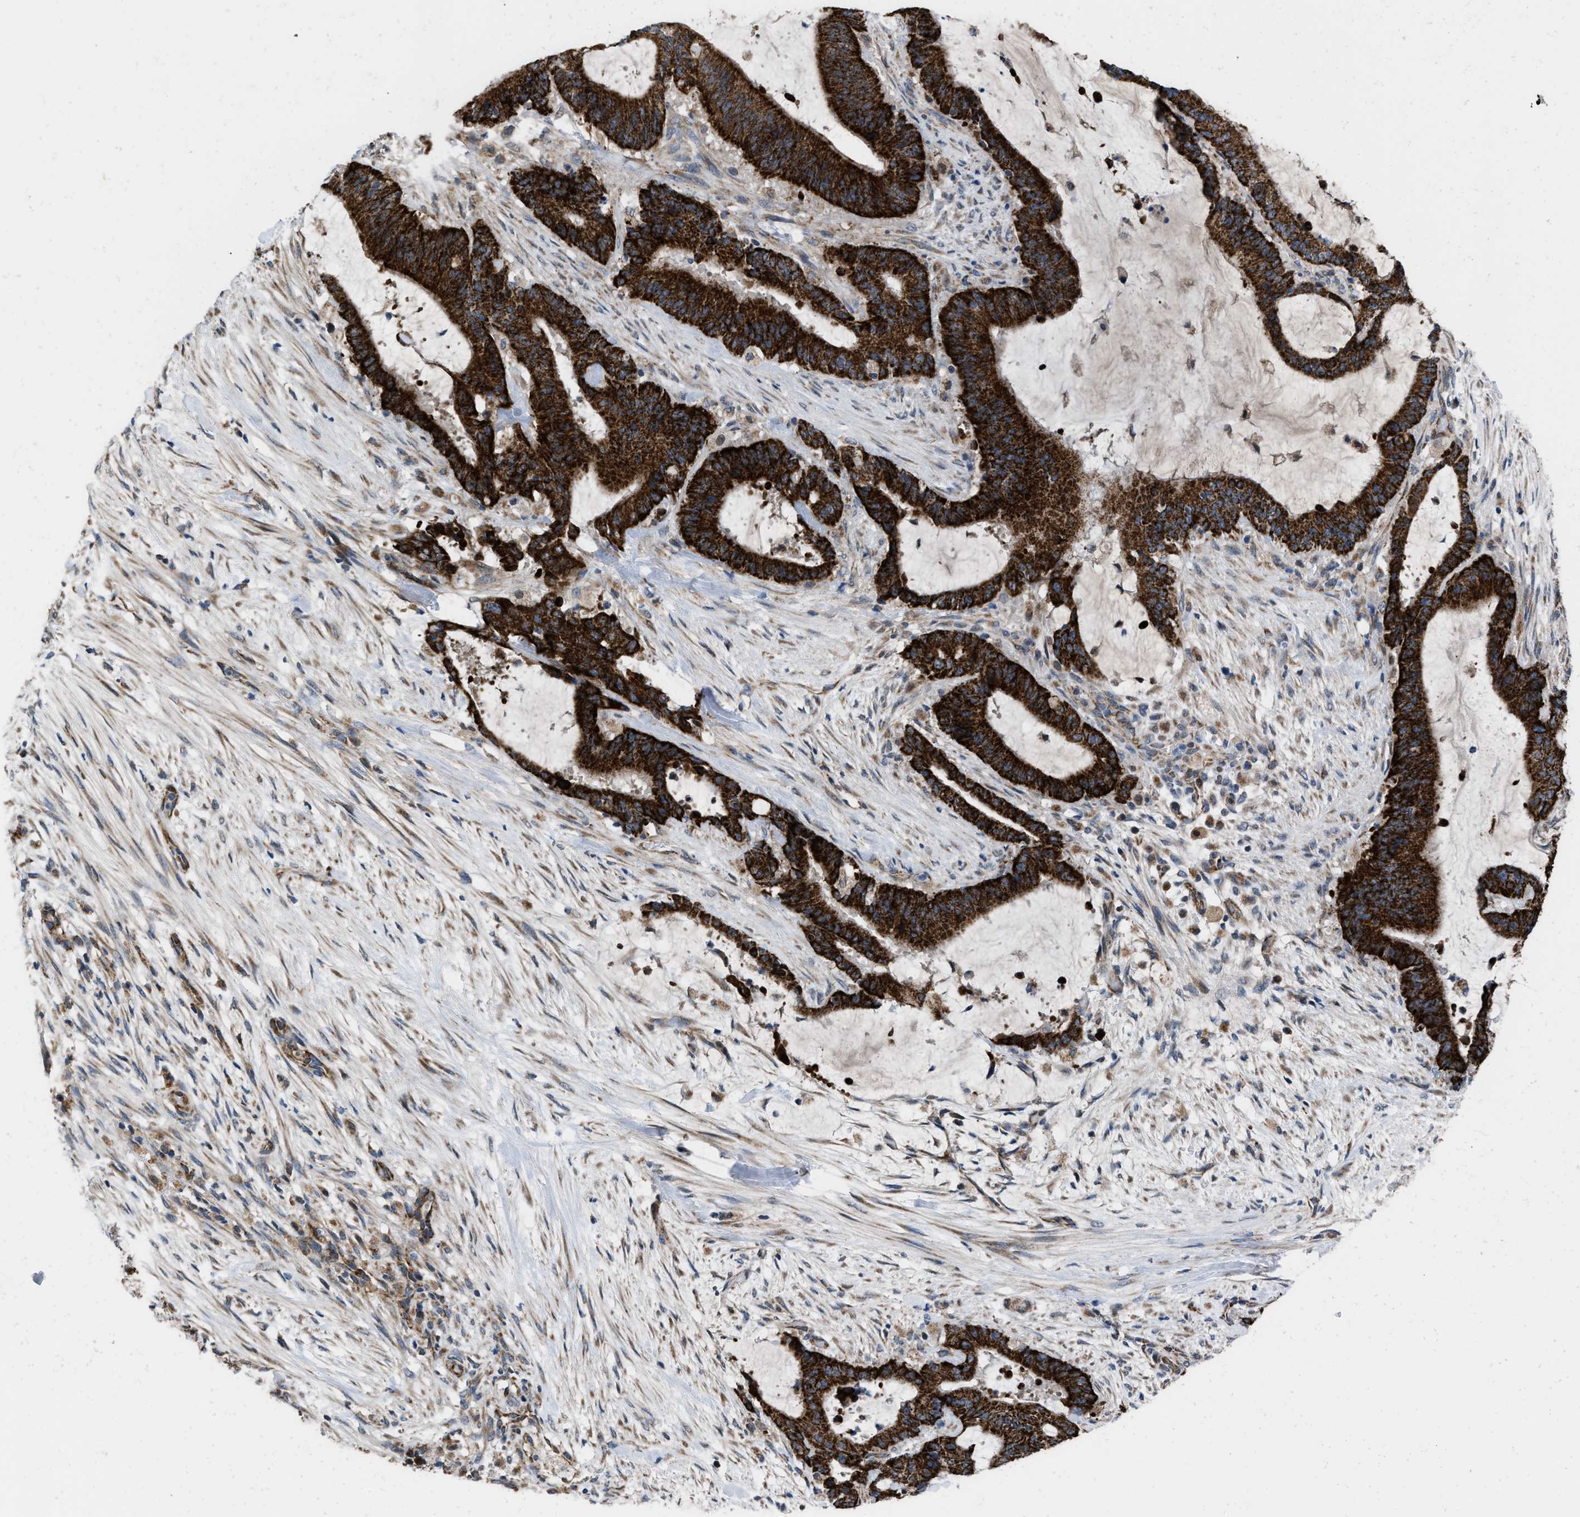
{"staining": {"intensity": "strong", "quantity": ">75%", "location": "cytoplasmic/membranous"}, "tissue": "liver cancer", "cell_type": "Tumor cells", "image_type": "cancer", "snomed": [{"axis": "morphology", "description": "Normal tissue, NOS"}, {"axis": "morphology", "description": "Cholangiocarcinoma"}, {"axis": "topography", "description": "Liver"}, {"axis": "topography", "description": "Peripheral nerve tissue"}], "caption": "Immunohistochemistry photomicrograph of neoplastic tissue: cholangiocarcinoma (liver) stained using immunohistochemistry displays high levels of strong protein expression localized specifically in the cytoplasmic/membranous of tumor cells, appearing as a cytoplasmic/membranous brown color.", "gene": "AKAP1", "patient": {"sex": "female", "age": 73}}